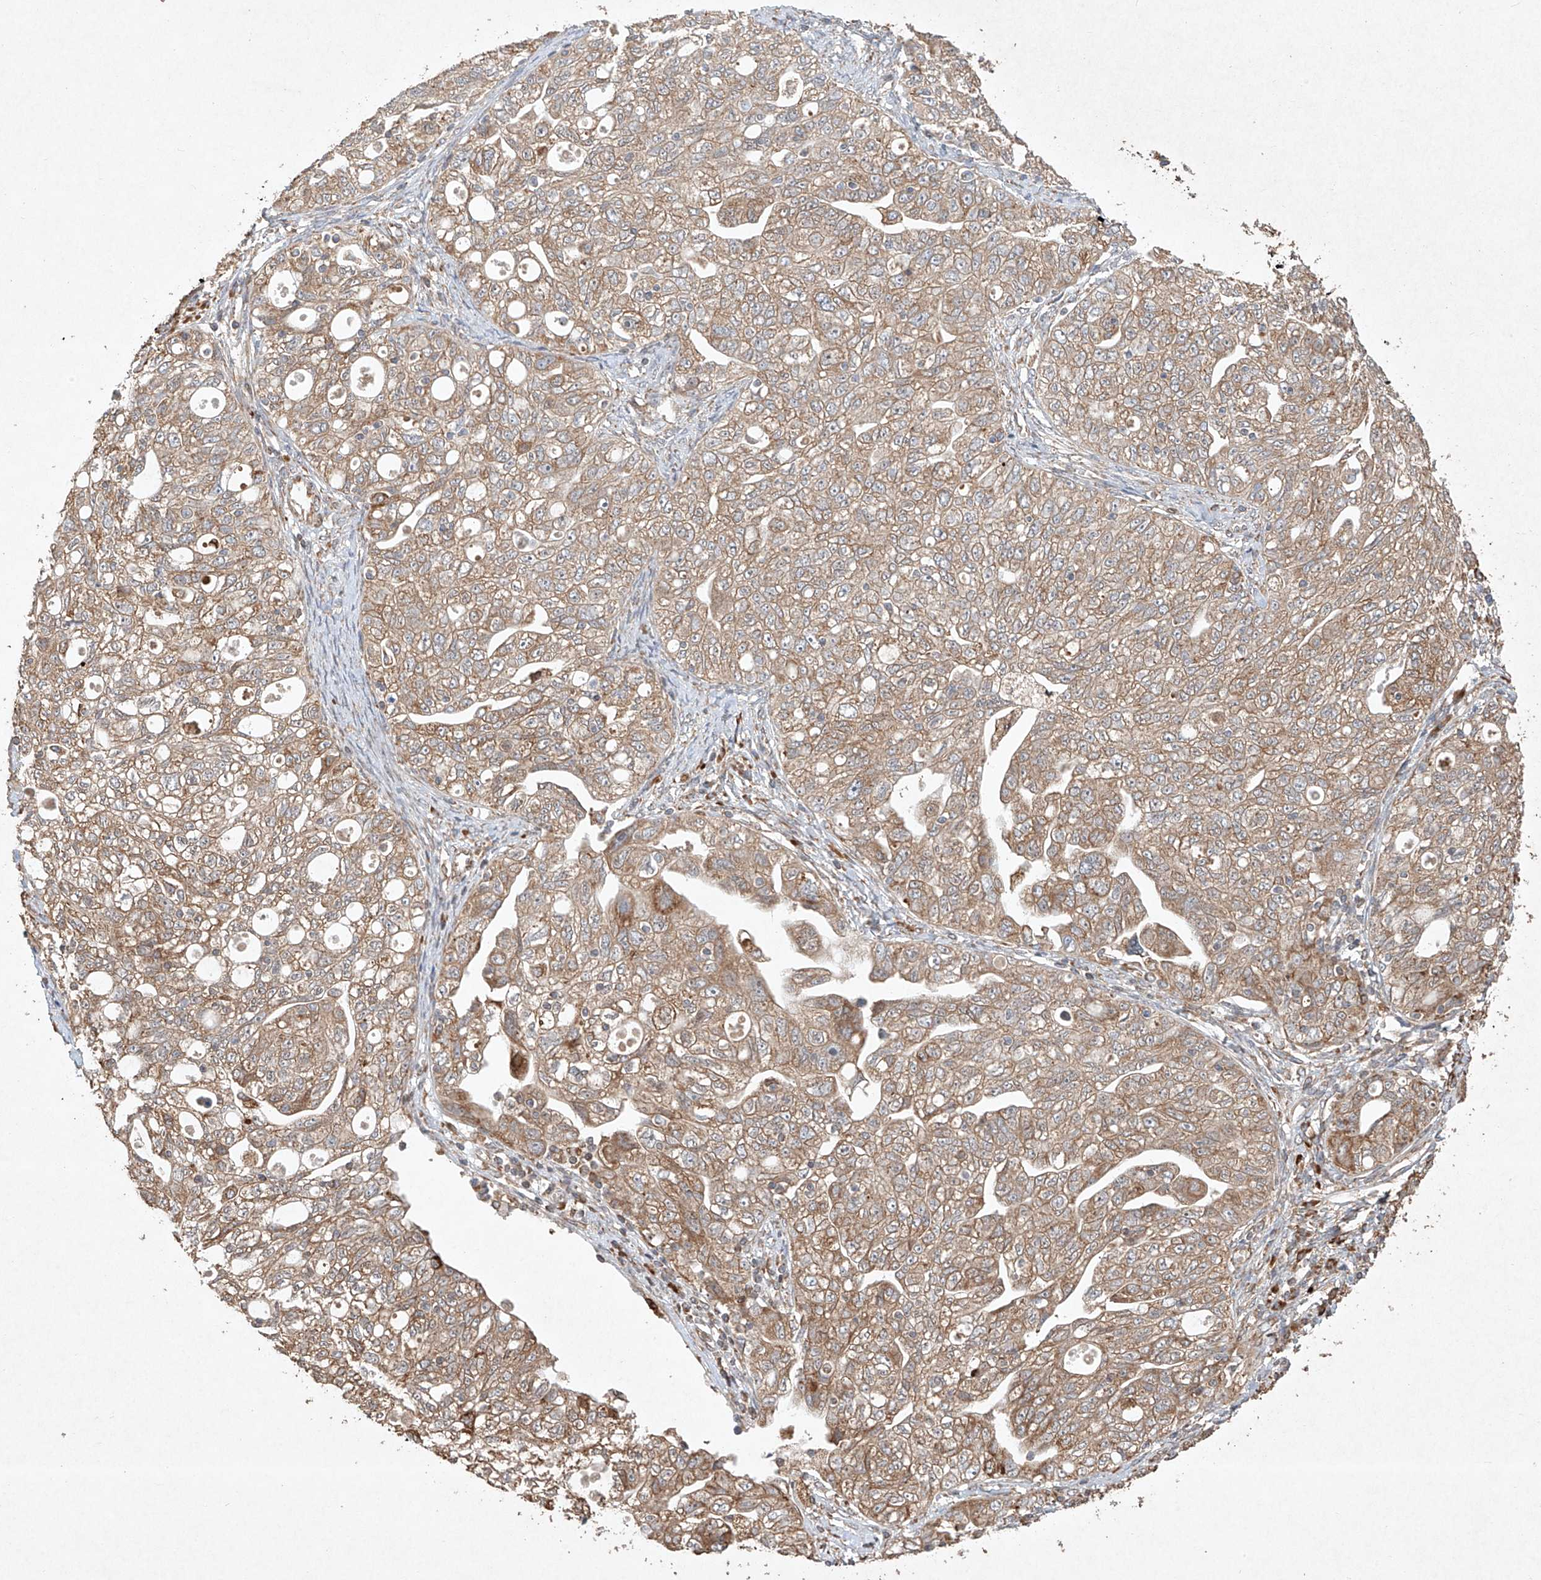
{"staining": {"intensity": "moderate", "quantity": ">75%", "location": "cytoplasmic/membranous"}, "tissue": "ovarian cancer", "cell_type": "Tumor cells", "image_type": "cancer", "snomed": [{"axis": "morphology", "description": "Carcinoma, NOS"}, {"axis": "morphology", "description": "Cystadenocarcinoma, serous, NOS"}, {"axis": "topography", "description": "Ovary"}], "caption": "Ovarian cancer stained for a protein demonstrates moderate cytoplasmic/membranous positivity in tumor cells.", "gene": "SEMA3B", "patient": {"sex": "female", "age": 69}}